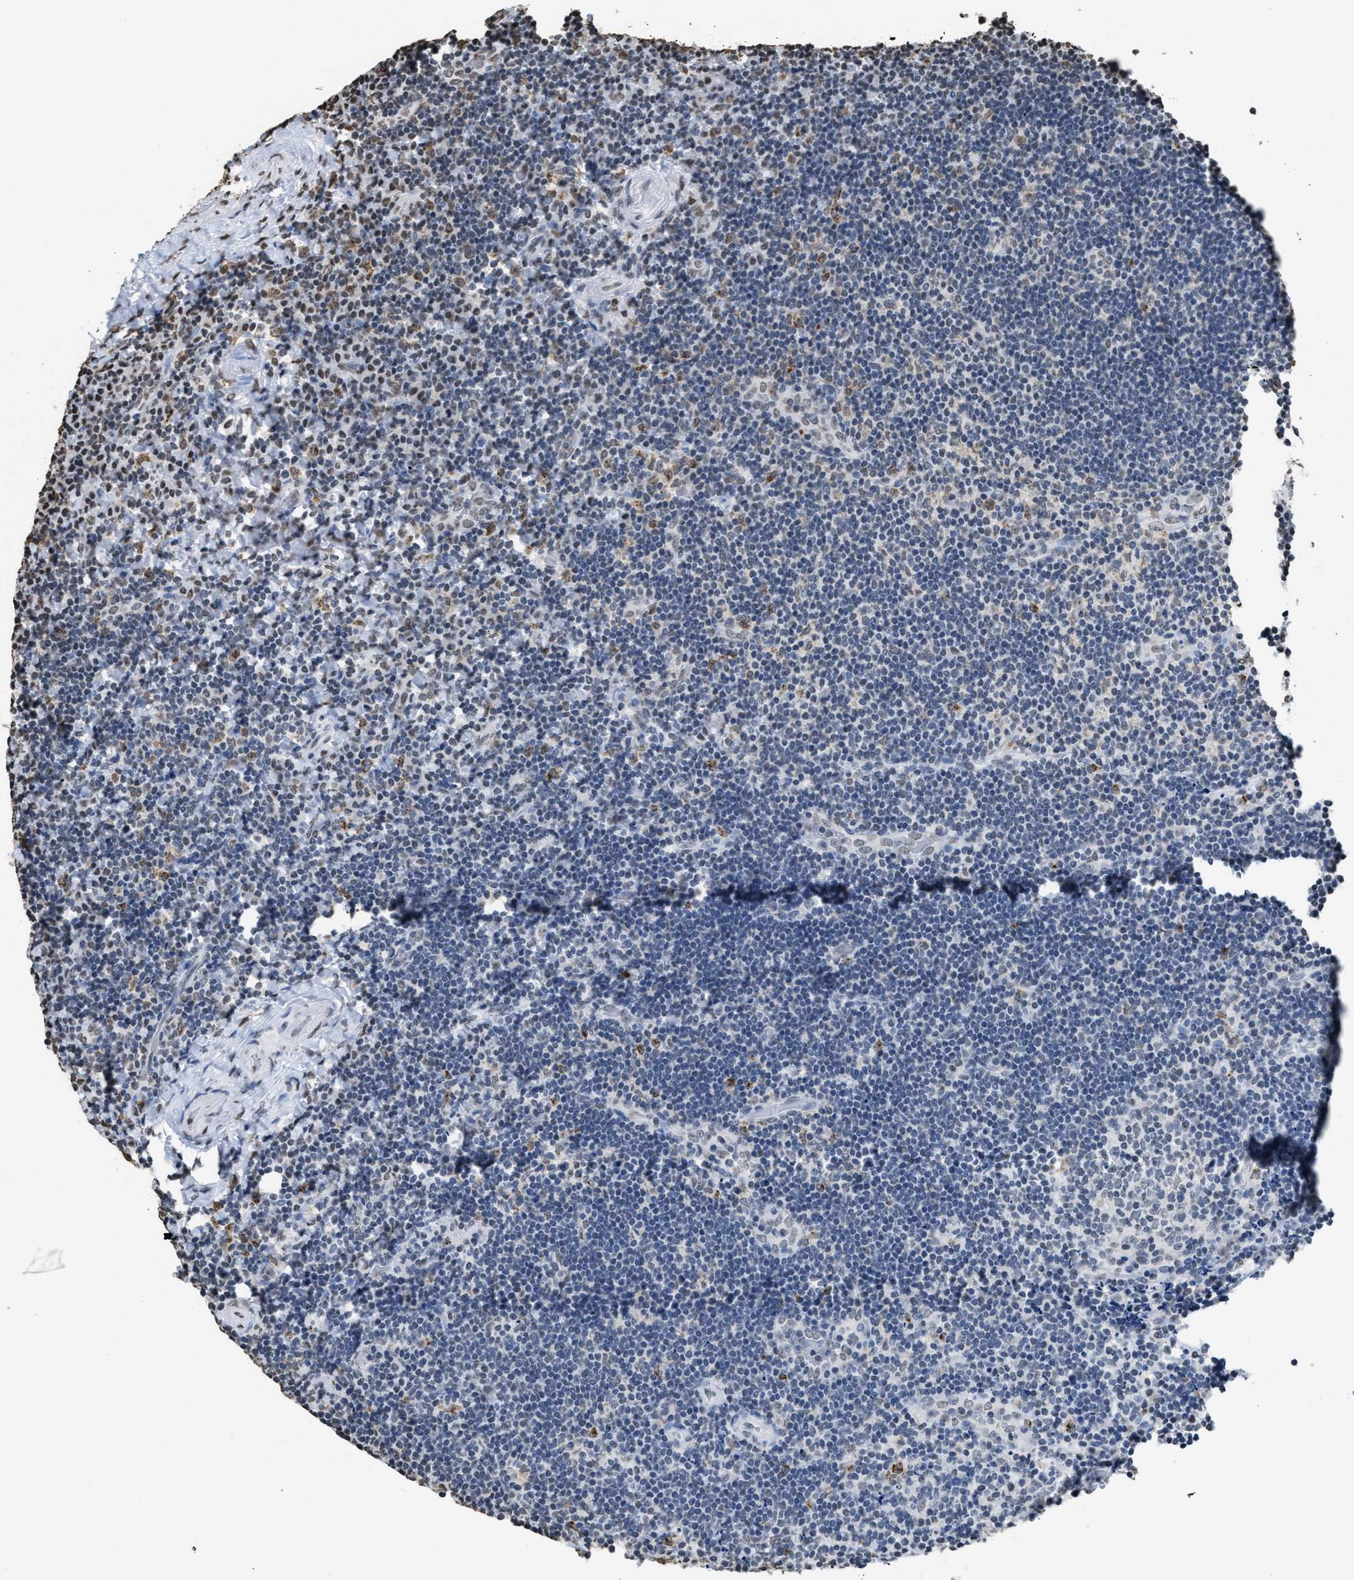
{"staining": {"intensity": "weak", "quantity": "<25%", "location": "nuclear"}, "tissue": "lymphoma", "cell_type": "Tumor cells", "image_type": "cancer", "snomed": [{"axis": "morphology", "description": "Malignant lymphoma, non-Hodgkin's type, High grade"}, {"axis": "topography", "description": "Tonsil"}], "caption": "Tumor cells show no significant staining in malignant lymphoma, non-Hodgkin's type (high-grade).", "gene": "NUP88", "patient": {"sex": "female", "age": 36}}